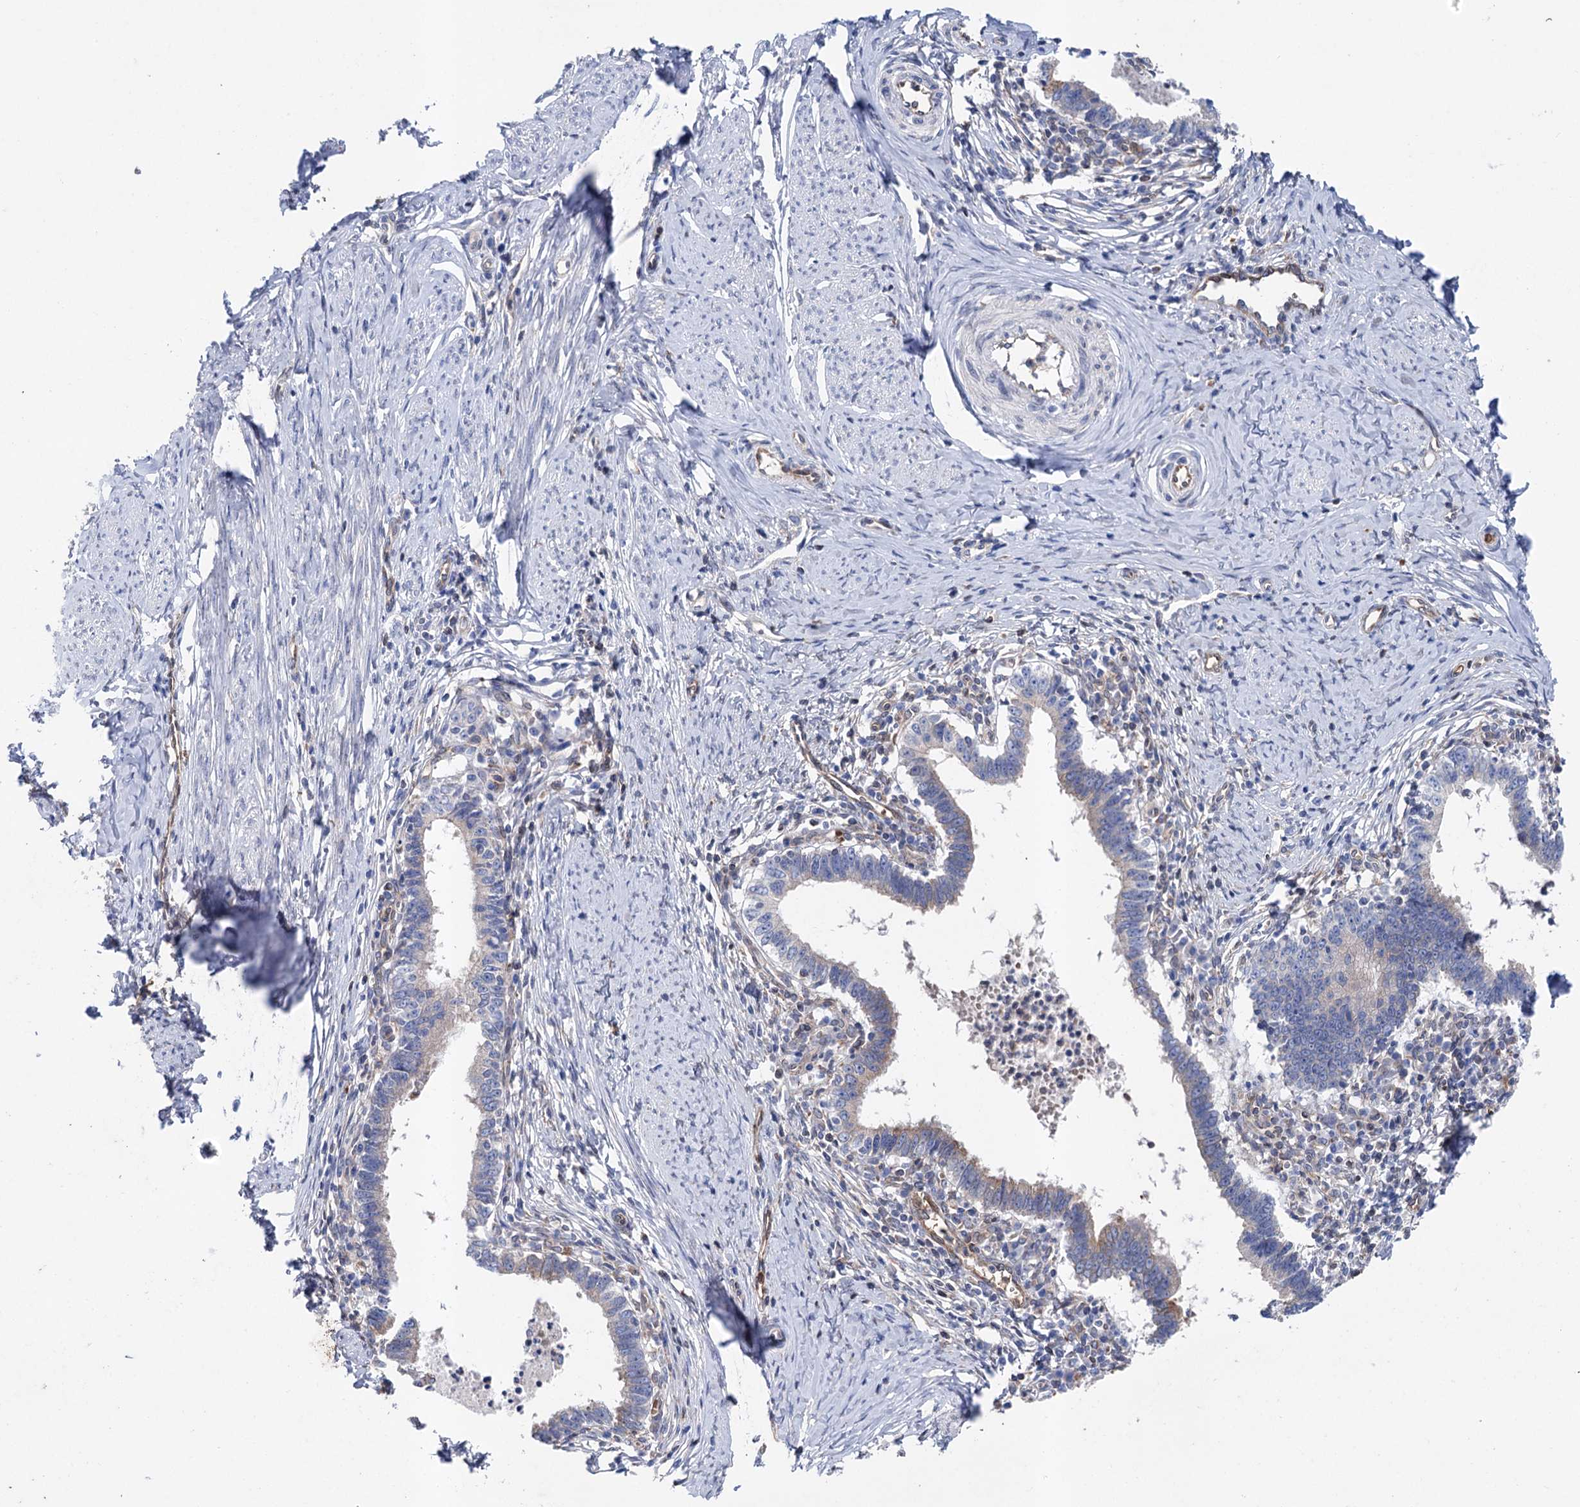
{"staining": {"intensity": "weak", "quantity": "<25%", "location": "cytoplasmic/membranous"}, "tissue": "cervical cancer", "cell_type": "Tumor cells", "image_type": "cancer", "snomed": [{"axis": "morphology", "description": "Adenocarcinoma, NOS"}, {"axis": "topography", "description": "Cervix"}], "caption": "This is an immunohistochemistry photomicrograph of human cervical cancer. There is no expression in tumor cells.", "gene": "STING1", "patient": {"sex": "female", "age": 36}}